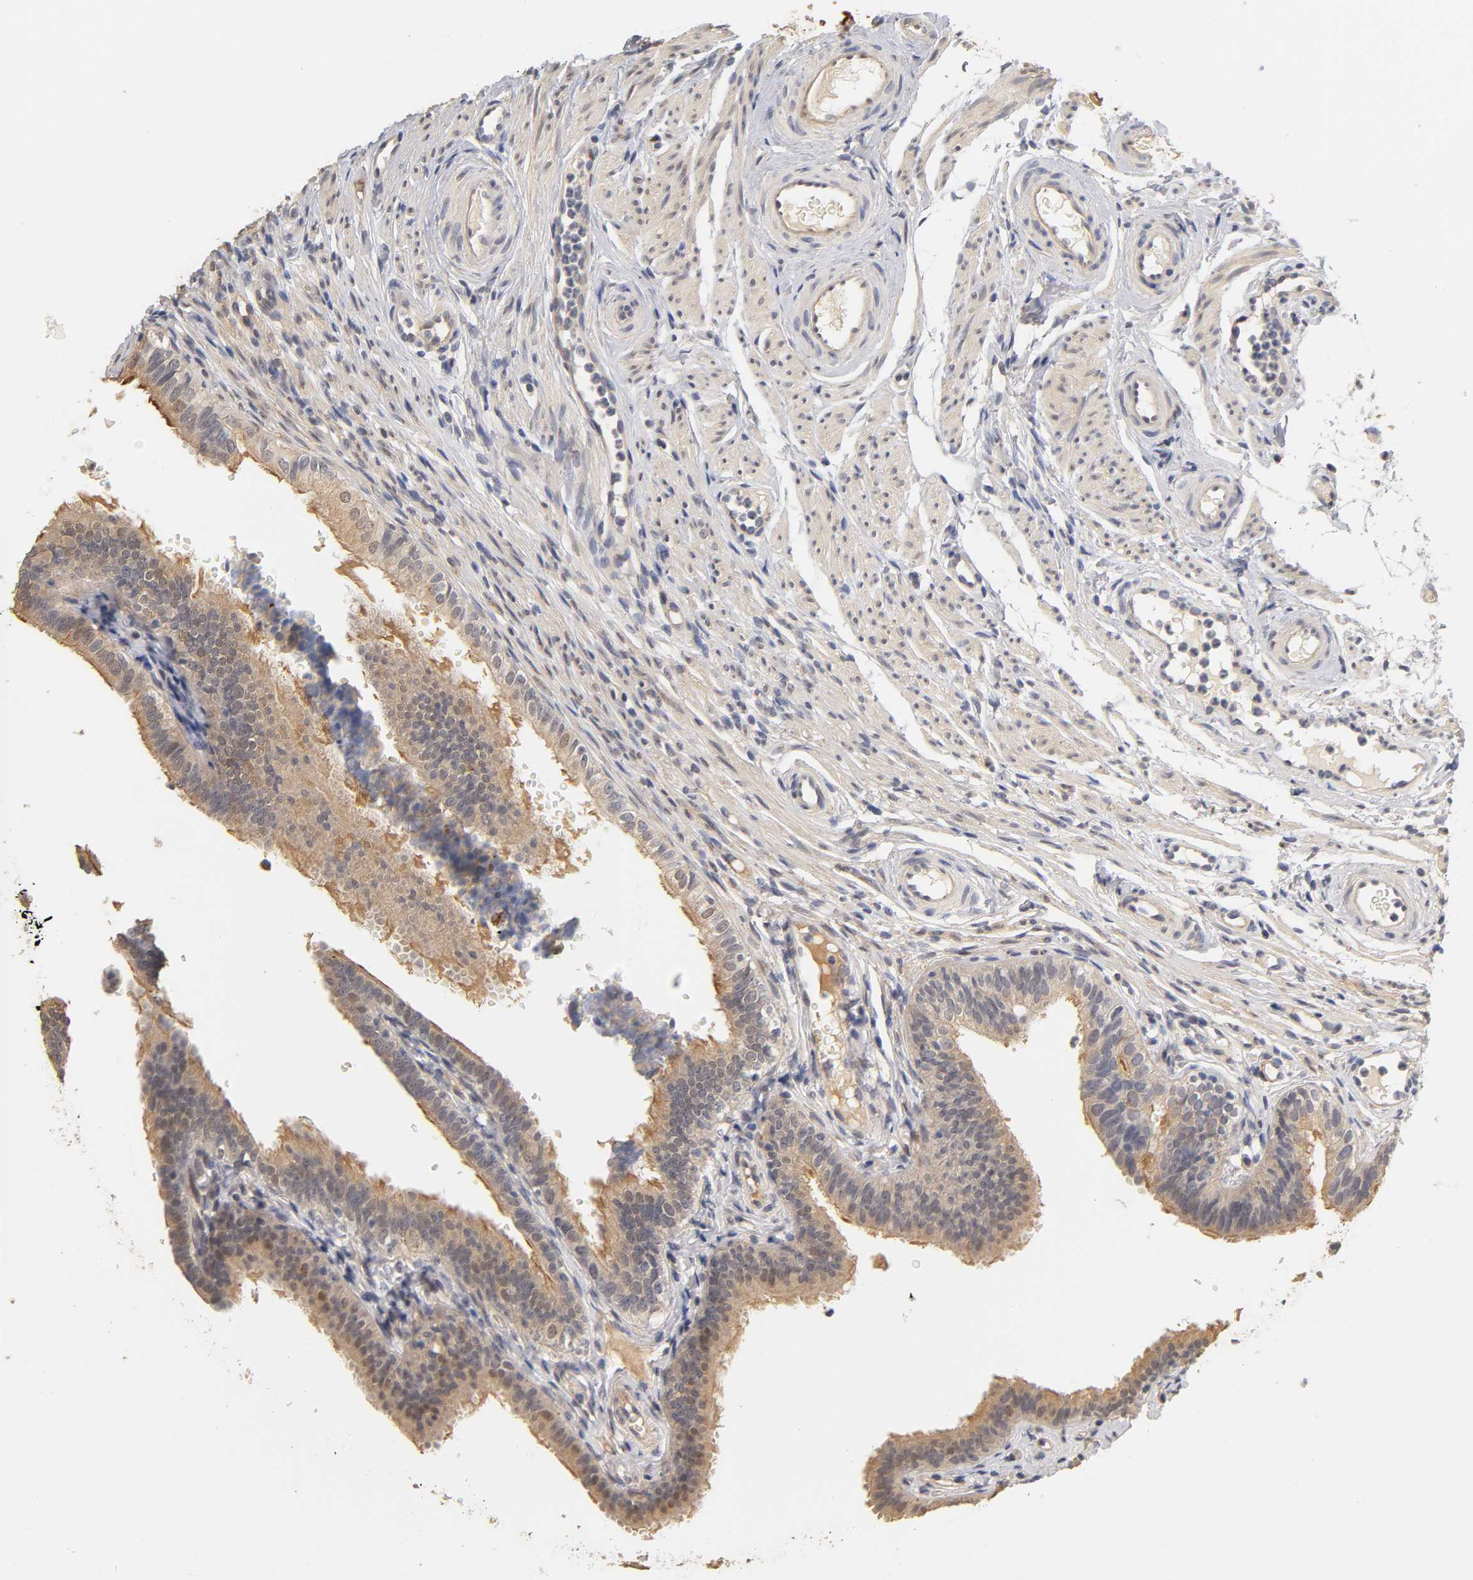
{"staining": {"intensity": "moderate", "quantity": ">75%", "location": "cytoplasmic/membranous"}, "tissue": "fallopian tube", "cell_type": "Glandular cells", "image_type": "normal", "snomed": [{"axis": "morphology", "description": "Normal tissue, NOS"}, {"axis": "morphology", "description": "Dermoid, NOS"}, {"axis": "topography", "description": "Fallopian tube"}], "caption": "A brown stain shows moderate cytoplasmic/membranous expression of a protein in glandular cells of benign human fallopian tube. The staining is performed using DAB brown chromogen to label protein expression. The nuclei are counter-stained blue using hematoxylin.", "gene": "LAMB1", "patient": {"sex": "female", "age": 33}}